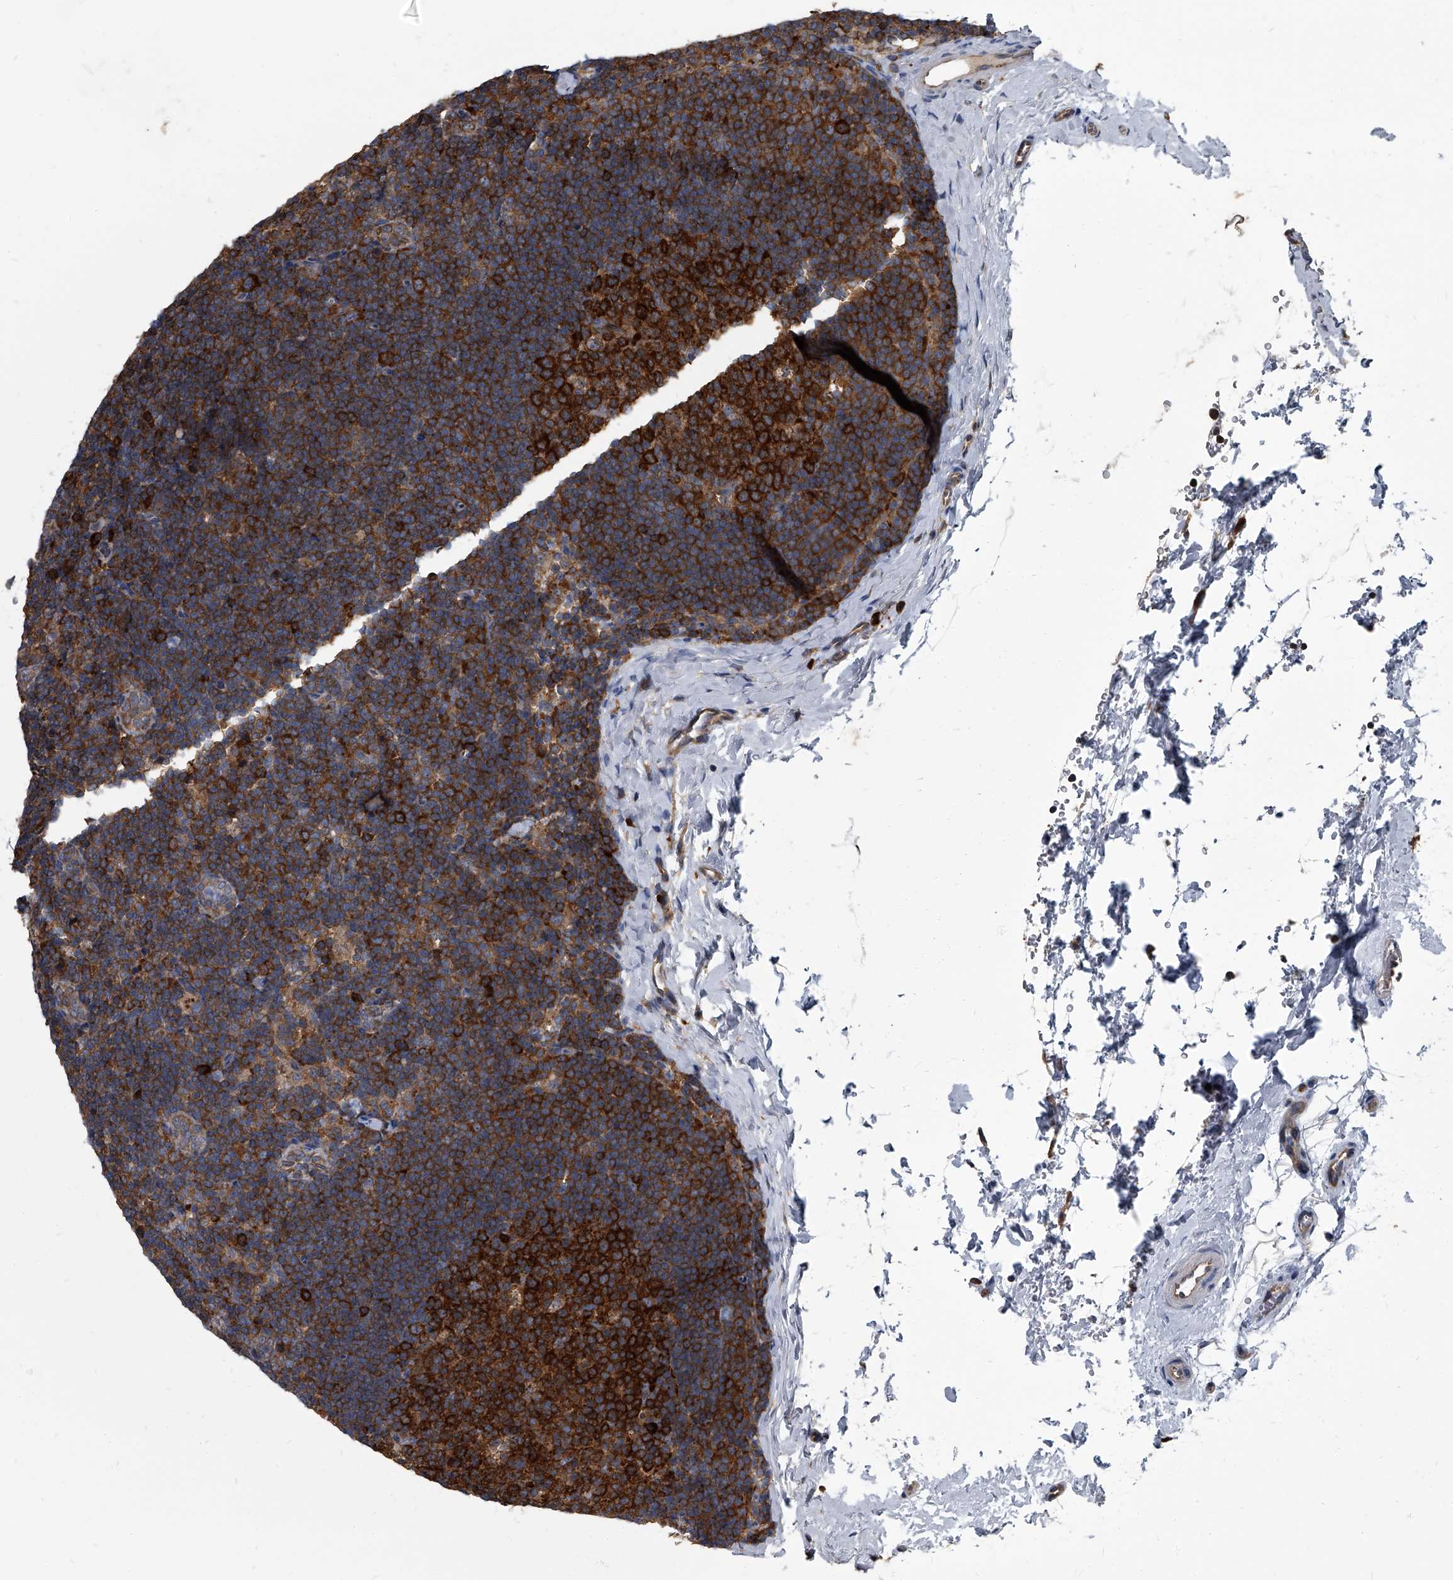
{"staining": {"intensity": "strong", "quantity": ">75%", "location": "cytoplasmic/membranous"}, "tissue": "lymph node", "cell_type": "Germinal center cells", "image_type": "normal", "snomed": [{"axis": "morphology", "description": "Normal tissue, NOS"}, {"axis": "topography", "description": "Lymph node"}], "caption": "Immunohistochemistry (IHC) image of normal lymph node: human lymph node stained using immunohistochemistry (IHC) reveals high levels of strong protein expression localized specifically in the cytoplasmic/membranous of germinal center cells, appearing as a cytoplasmic/membranous brown color.", "gene": "CDV3", "patient": {"sex": "female", "age": 22}}